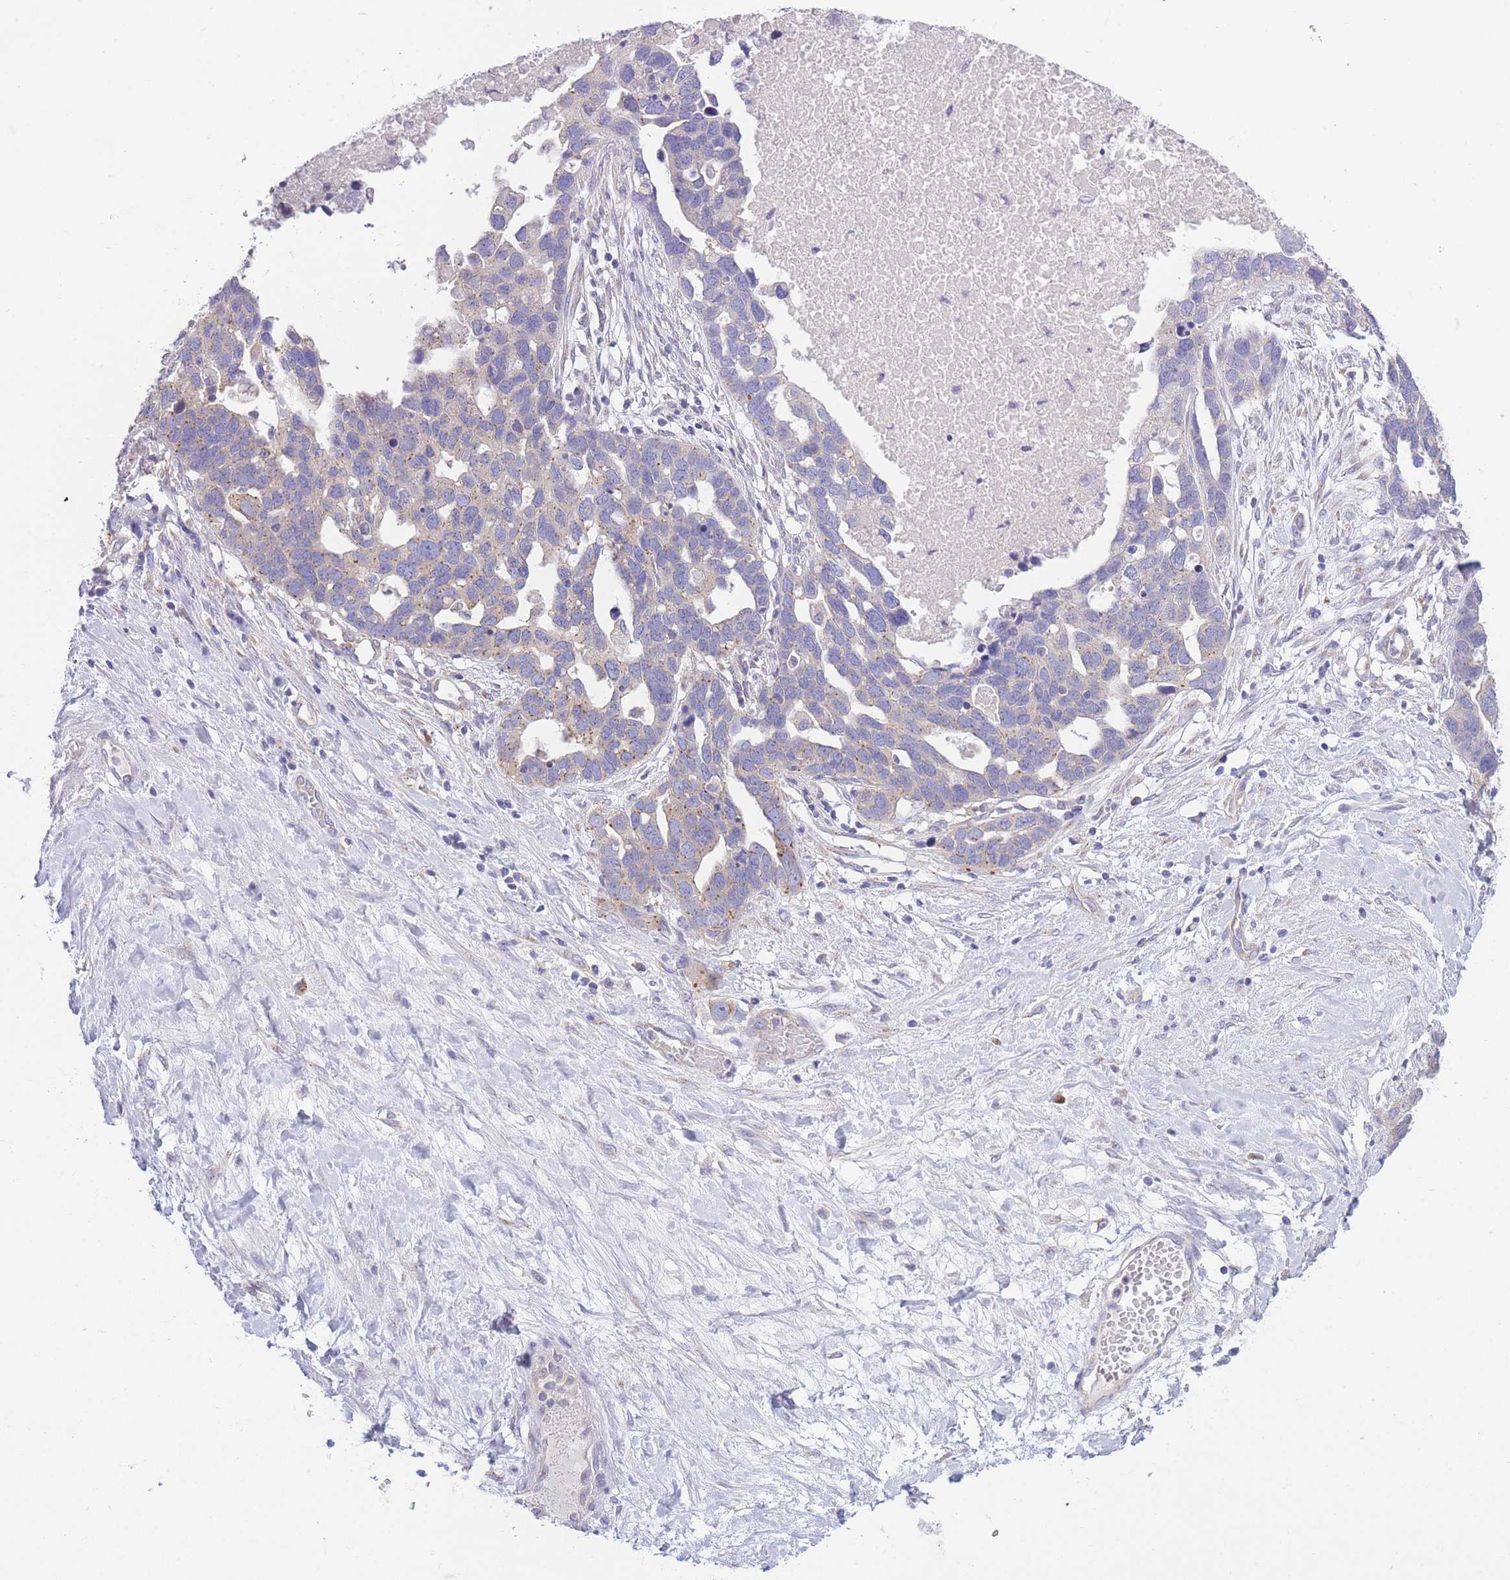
{"staining": {"intensity": "moderate", "quantity": "<25%", "location": "cytoplasmic/membranous"}, "tissue": "ovarian cancer", "cell_type": "Tumor cells", "image_type": "cancer", "snomed": [{"axis": "morphology", "description": "Cystadenocarcinoma, serous, NOS"}, {"axis": "topography", "description": "Ovary"}], "caption": "Ovarian serous cystadenocarcinoma stained with a protein marker shows moderate staining in tumor cells.", "gene": "COPG2", "patient": {"sex": "female", "age": 54}}